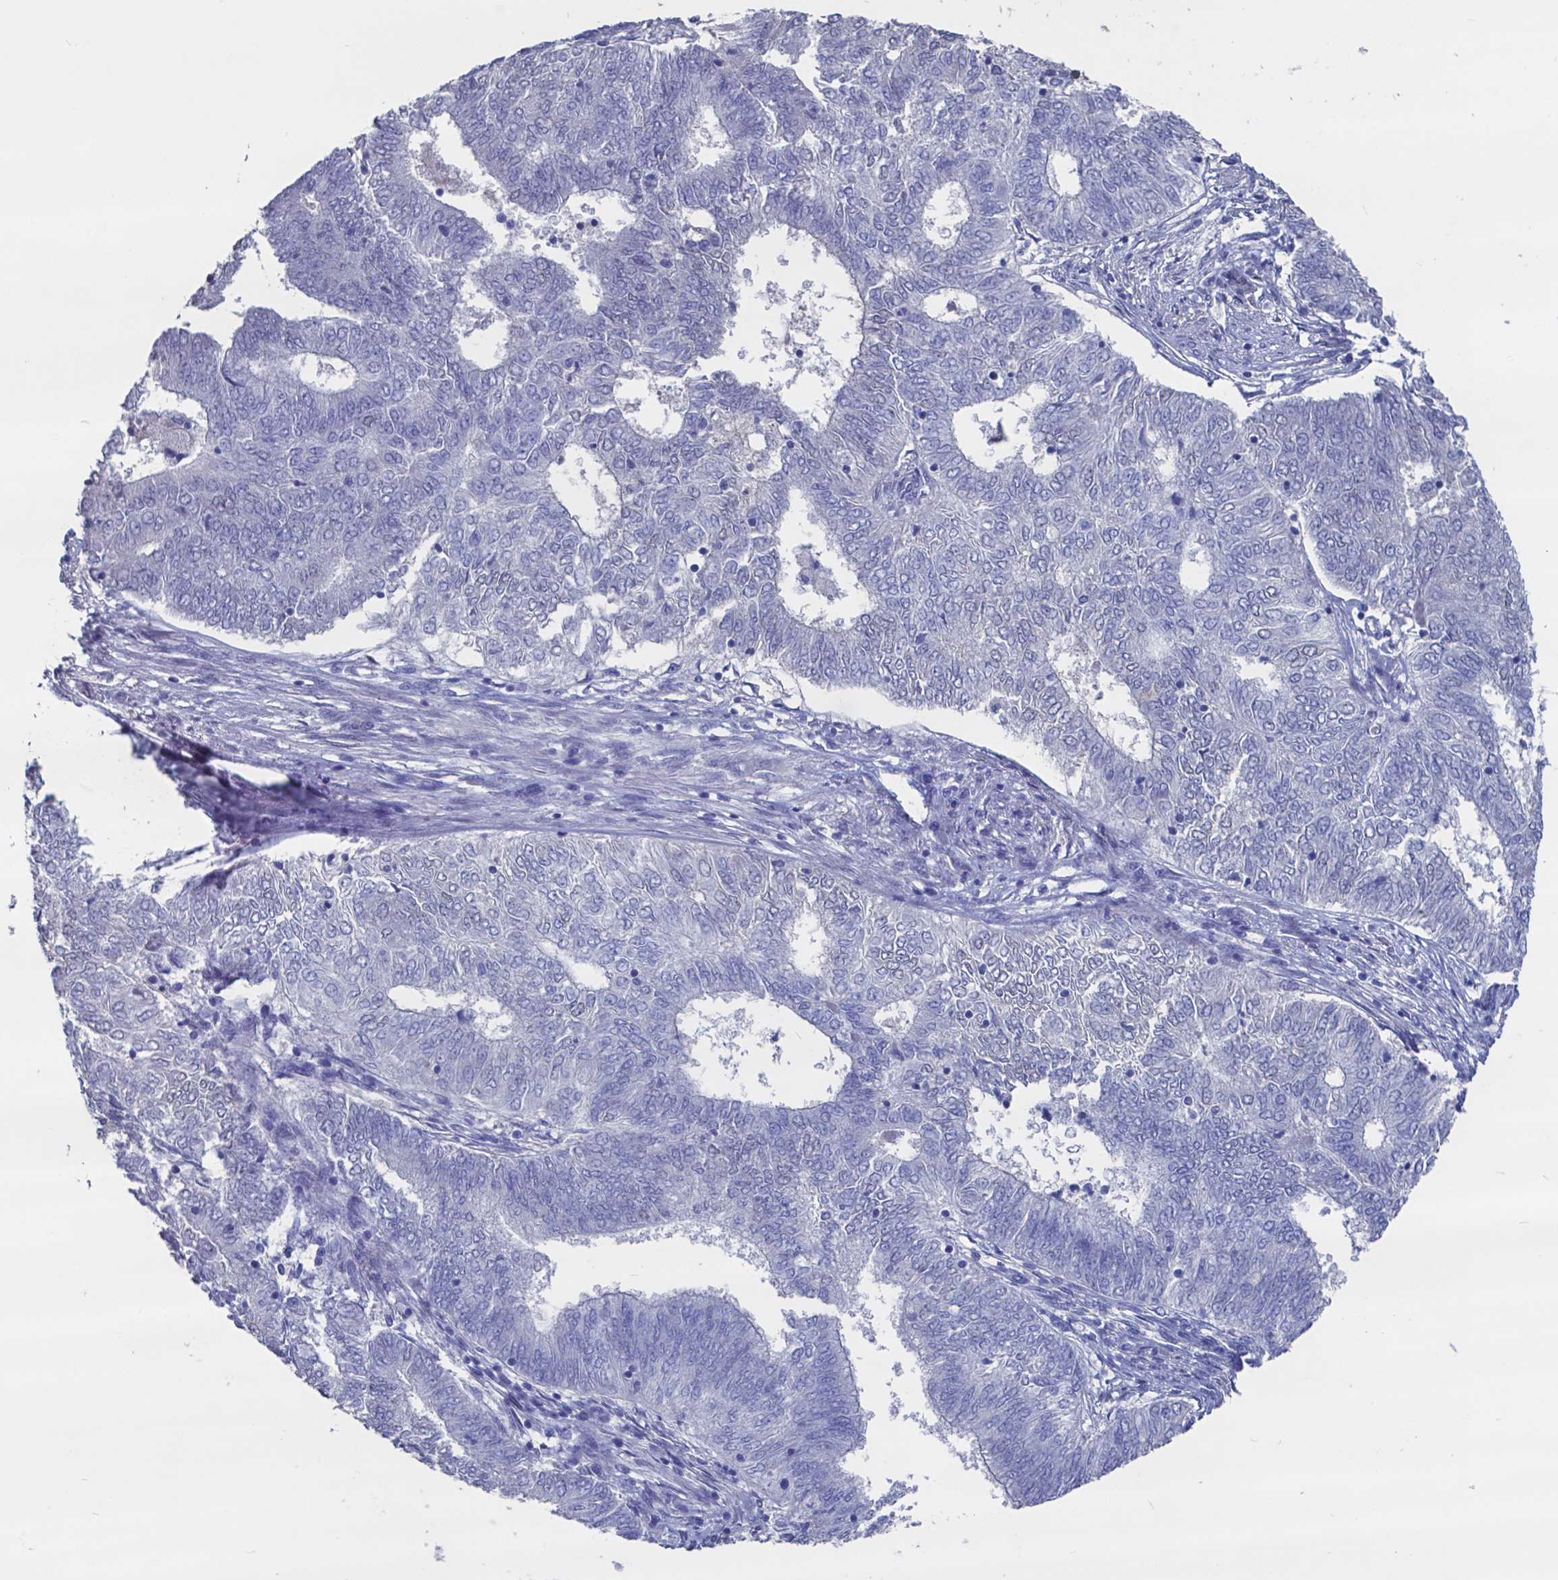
{"staining": {"intensity": "negative", "quantity": "none", "location": "none"}, "tissue": "endometrial cancer", "cell_type": "Tumor cells", "image_type": "cancer", "snomed": [{"axis": "morphology", "description": "Adenocarcinoma, NOS"}, {"axis": "topography", "description": "Endometrium"}], "caption": "IHC micrograph of neoplastic tissue: human endometrial cancer (adenocarcinoma) stained with DAB (3,3'-diaminobenzidine) displays no significant protein staining in tumor cells. (DAB (3,3'-diaminobenzidine) immunohistochemistry (IHC), high magnification).", "gene": "TTR", "patient": {"sex": "female", "age": 62}}